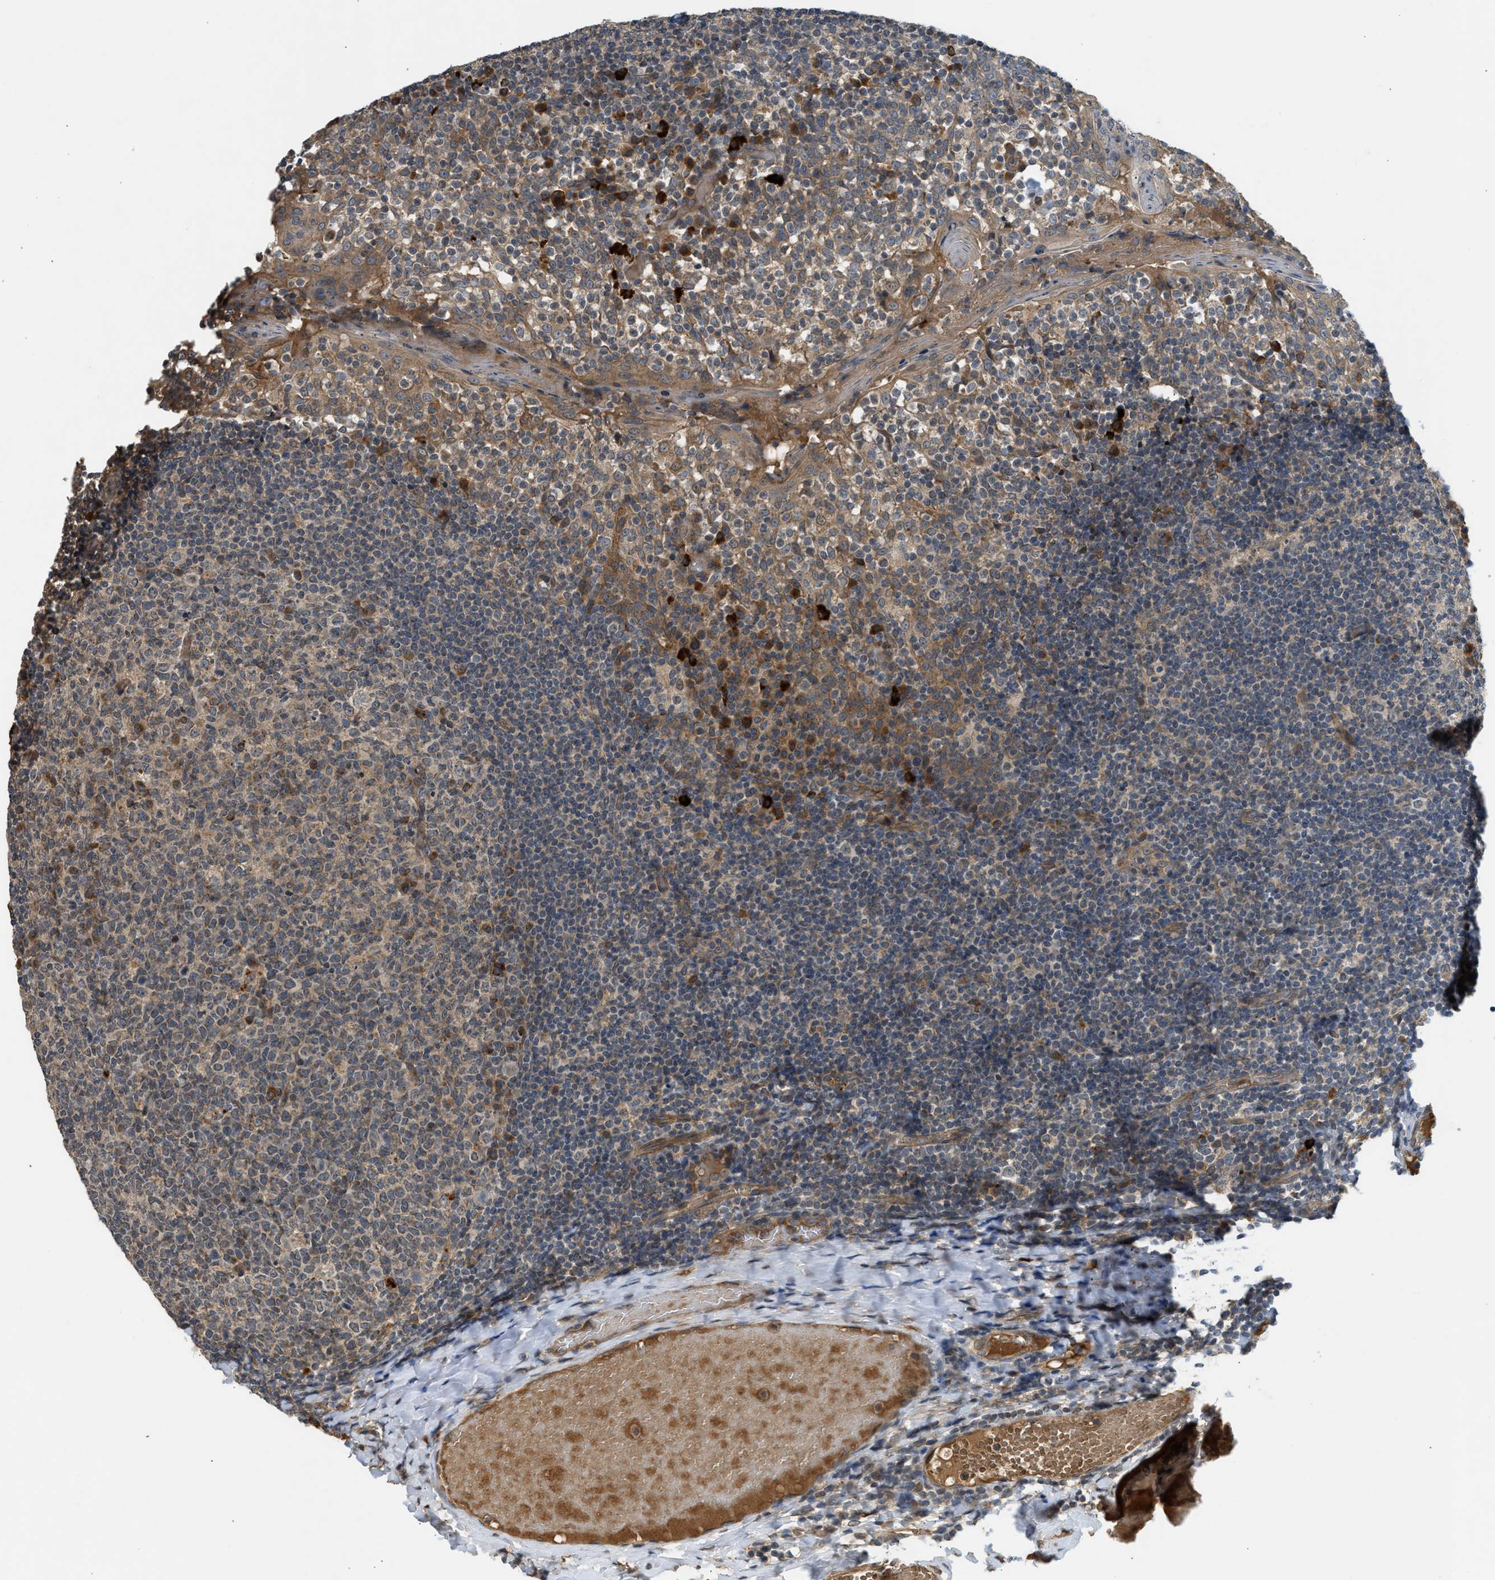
{"staining": {"intensity": "moderate", "quantity": "25%-75%", "location": "cytoplasmic/membranous"}, "tissue": "tonsil", "cell_type": "Germinal center cells", "image_type": "normal", "snomed": [{"axis": "morphology", "description": "Normal tissue, NOS"}, {"axis": "topography", "description": "Tonsil"}], "caption": "An immunohistochemistry (IHC) micrograph of benign tissue is shown. Protein staining in brown shows moderate cytoplasmic/membranous positivity in tonsil within germinal center cells.", "gene": "ADCY8", "patient": {"sex": "female", "age": 19}}